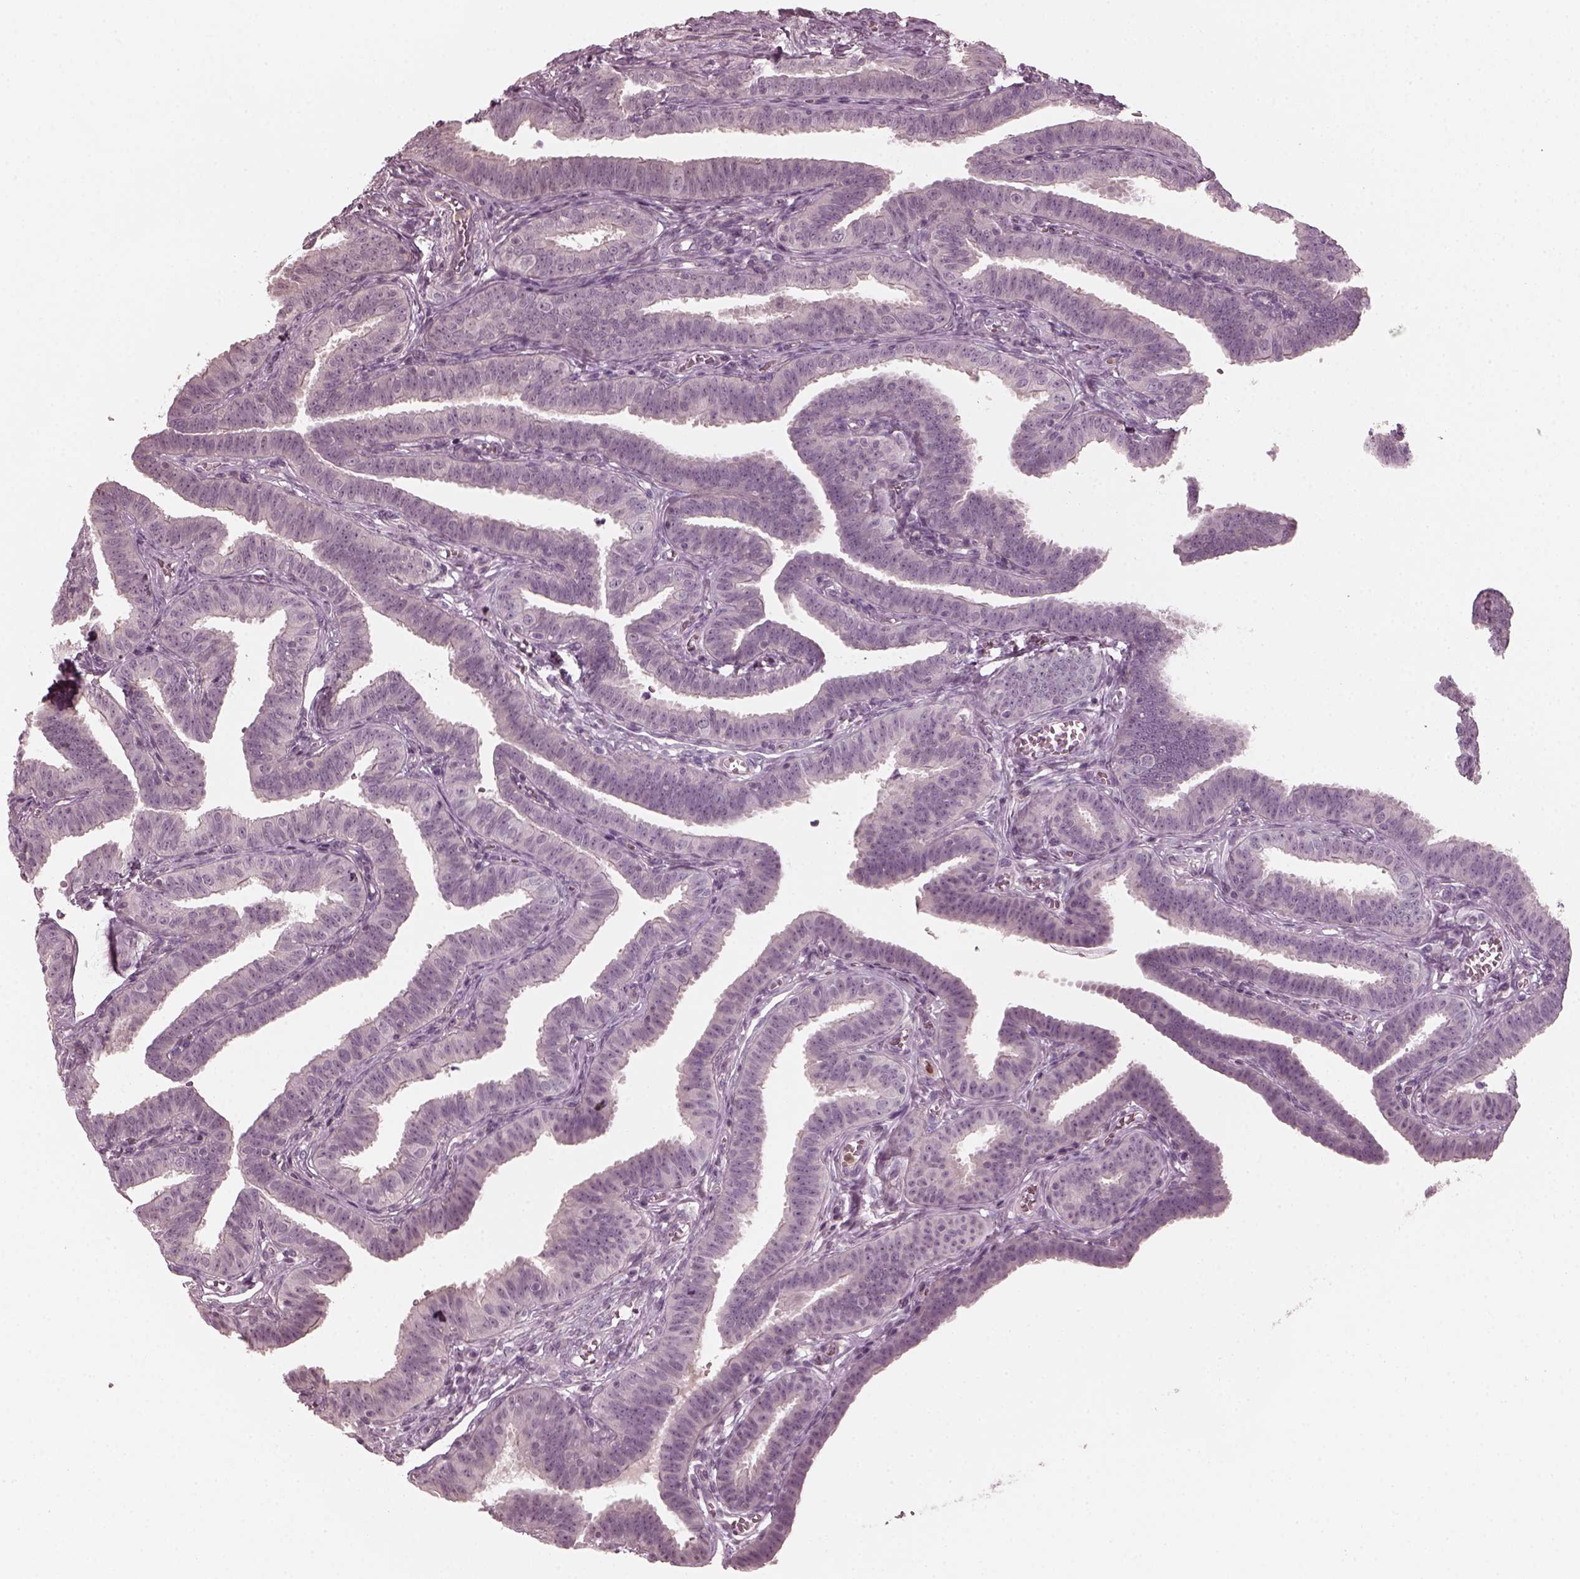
{"staining": {"intensity": "negative", "quantity": "none", "location": "none"}, "tissue": "fallopian tube", "cell_type": "Glandular cells", "image_type": "normal", "snomed": [{"axis": "morphology", "description": "Normal tissue, NOS"}, {"axis": "topography", "description": "Fallopian tube"}], "caption": "Glandular cells show no significant protein staining in benign fallopian tube. The staining is performed using DAB brown chromogen with nuclei counter-stained in using hematoxylin.", "gene": "CHIT1", "patient": {"sex": "female", "age": 25}}